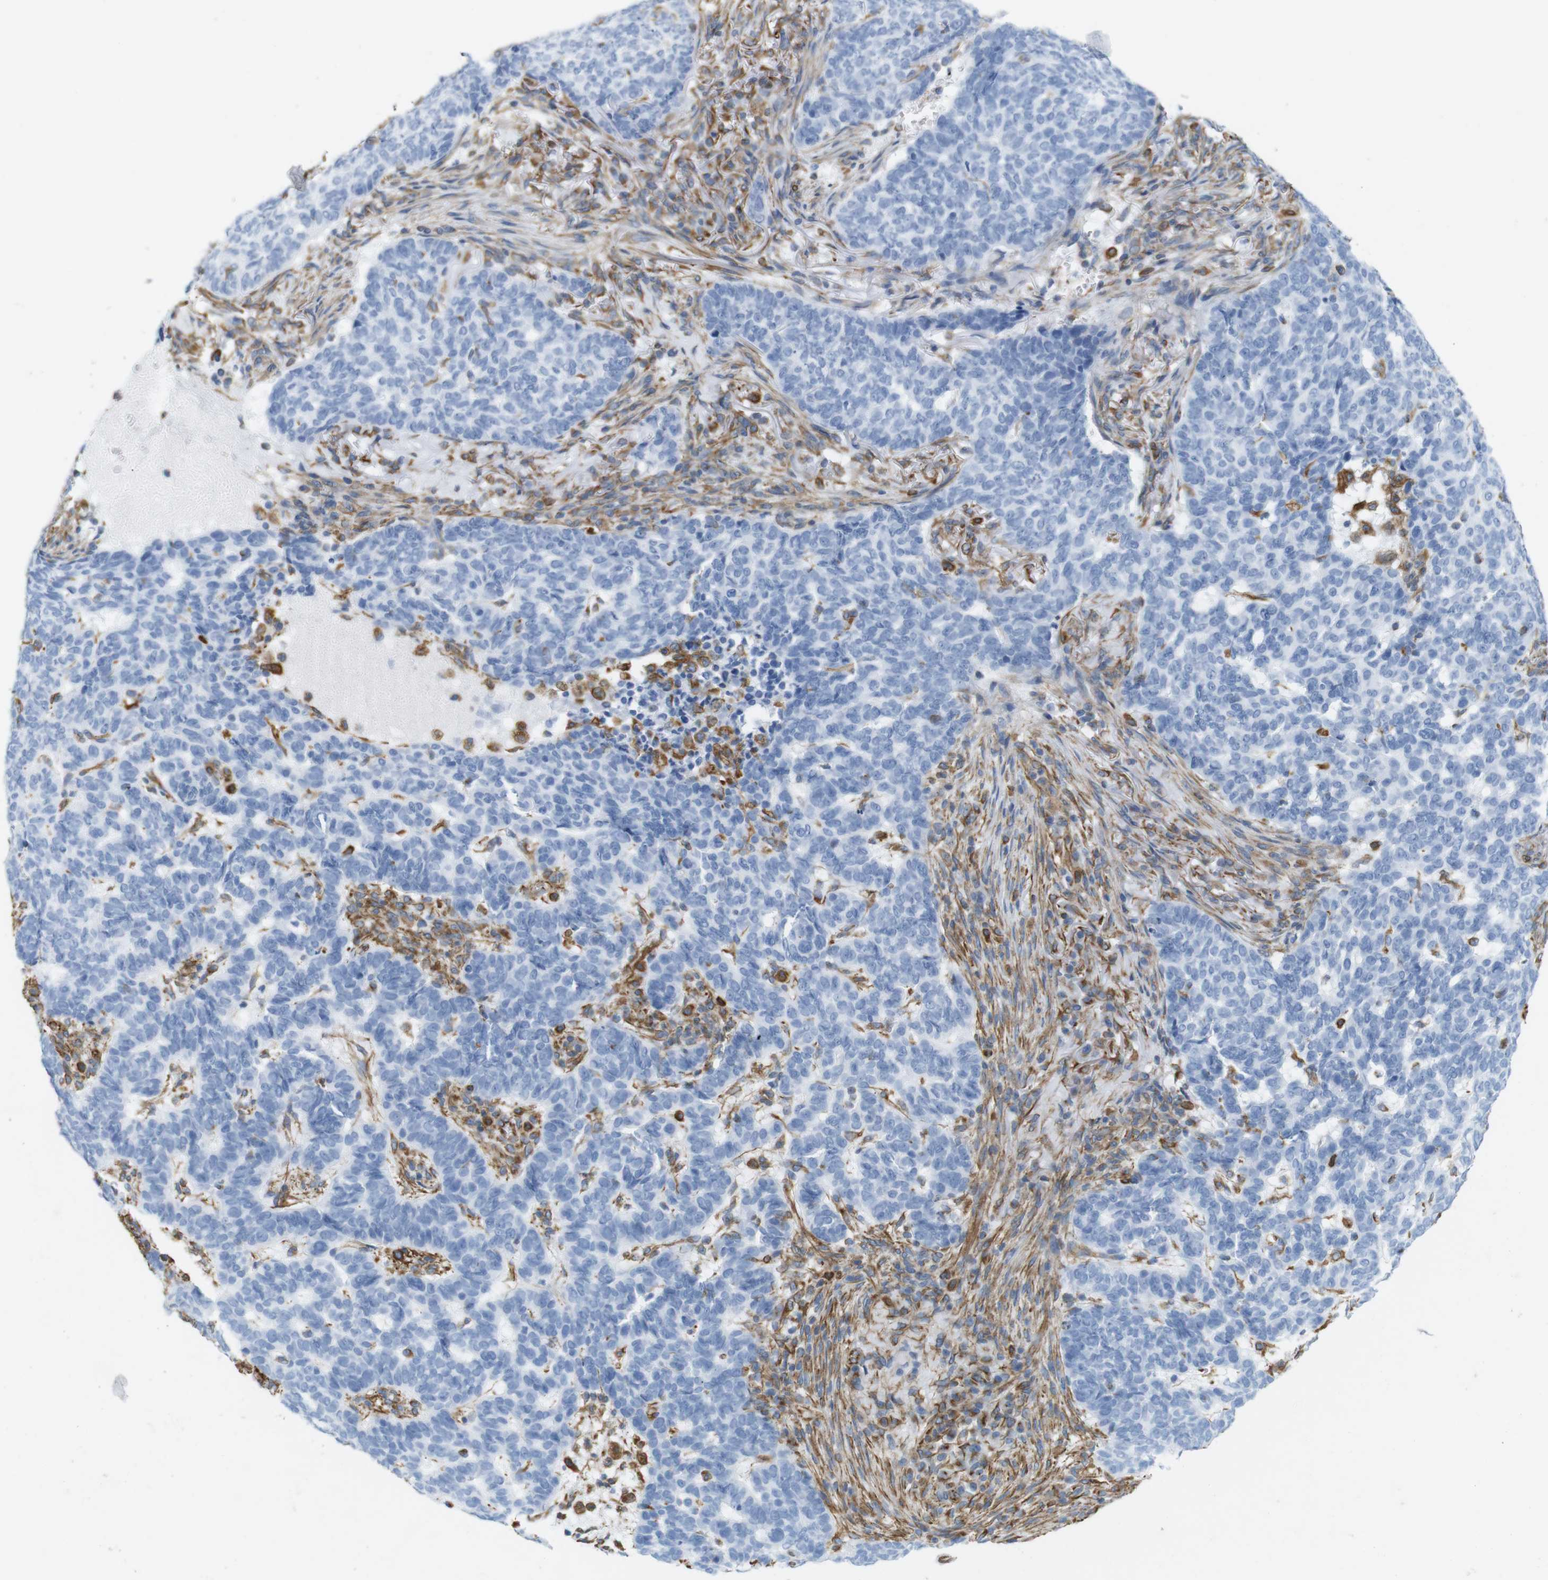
{"staining": {"intensity": "negative", "quantity": "none", "location": "none"}, "tissue": "skin cancer", "cell_type": "Tumor cells", "image_type": "cancer", "snomed": [{"axis": "morphology", "description": "Basal cell carcinoma"}, {"axis": "topography", "description": "Skin"}], "caption": "High magnification brightfield microscopy of skin cancer (basal cell carcinoma) stained with DAB (brown) and counterstained with hematoxylin (blue): tumor cells show no significant expression.", "gene": "MS4A10", "patient": {"sex": "male", "age": 85}}